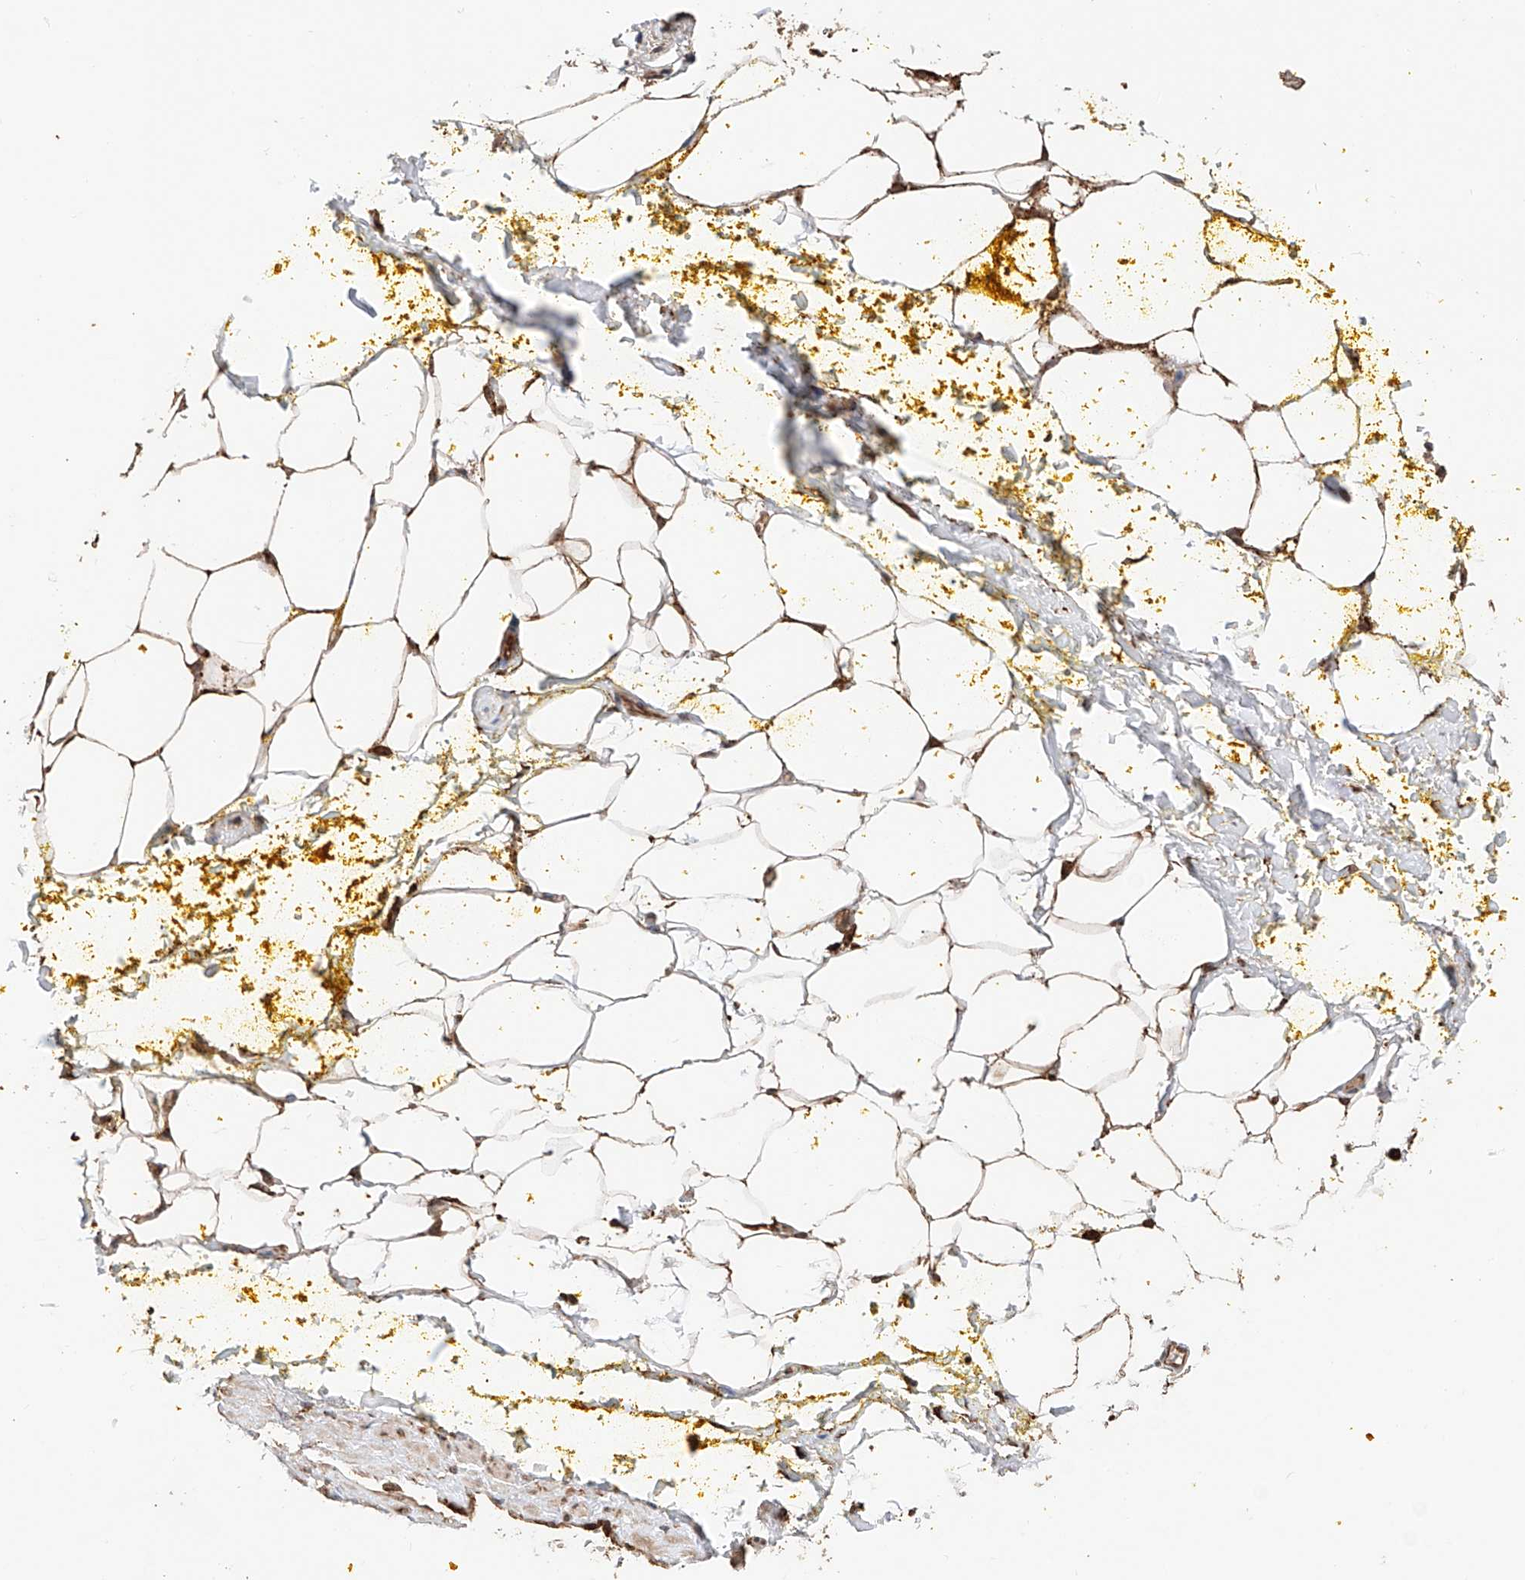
{"staining": {"intensity": "strong", "quantity": ">75%", "location": "cytoplasmic/membranous,nuclear"}, "tissue": "adipose tissue", "cell_type": "Adipocytes", "image_type": "normal", "snomed": [{"axis": "morphology", "description": "Normal tissue, NOS"}, {"axis": "morphology", "description": "Adenocarcinoma, Low grade"}, {"axis": "topography", "description": "Prostate"}, {"axis": "topography", "description": "Peripheral nerve tissue"}], "caption": "A photomicrograph of human adipose tissue stained for a protein exhibits strong cytoplasmic/membranous,nuclear brown staining in adipocytes. The protein of interest is shown in brown color, while the nuclei are stained blue.", "gene": "DNAH8", "patient": {"sex": "male", "age": 63}}